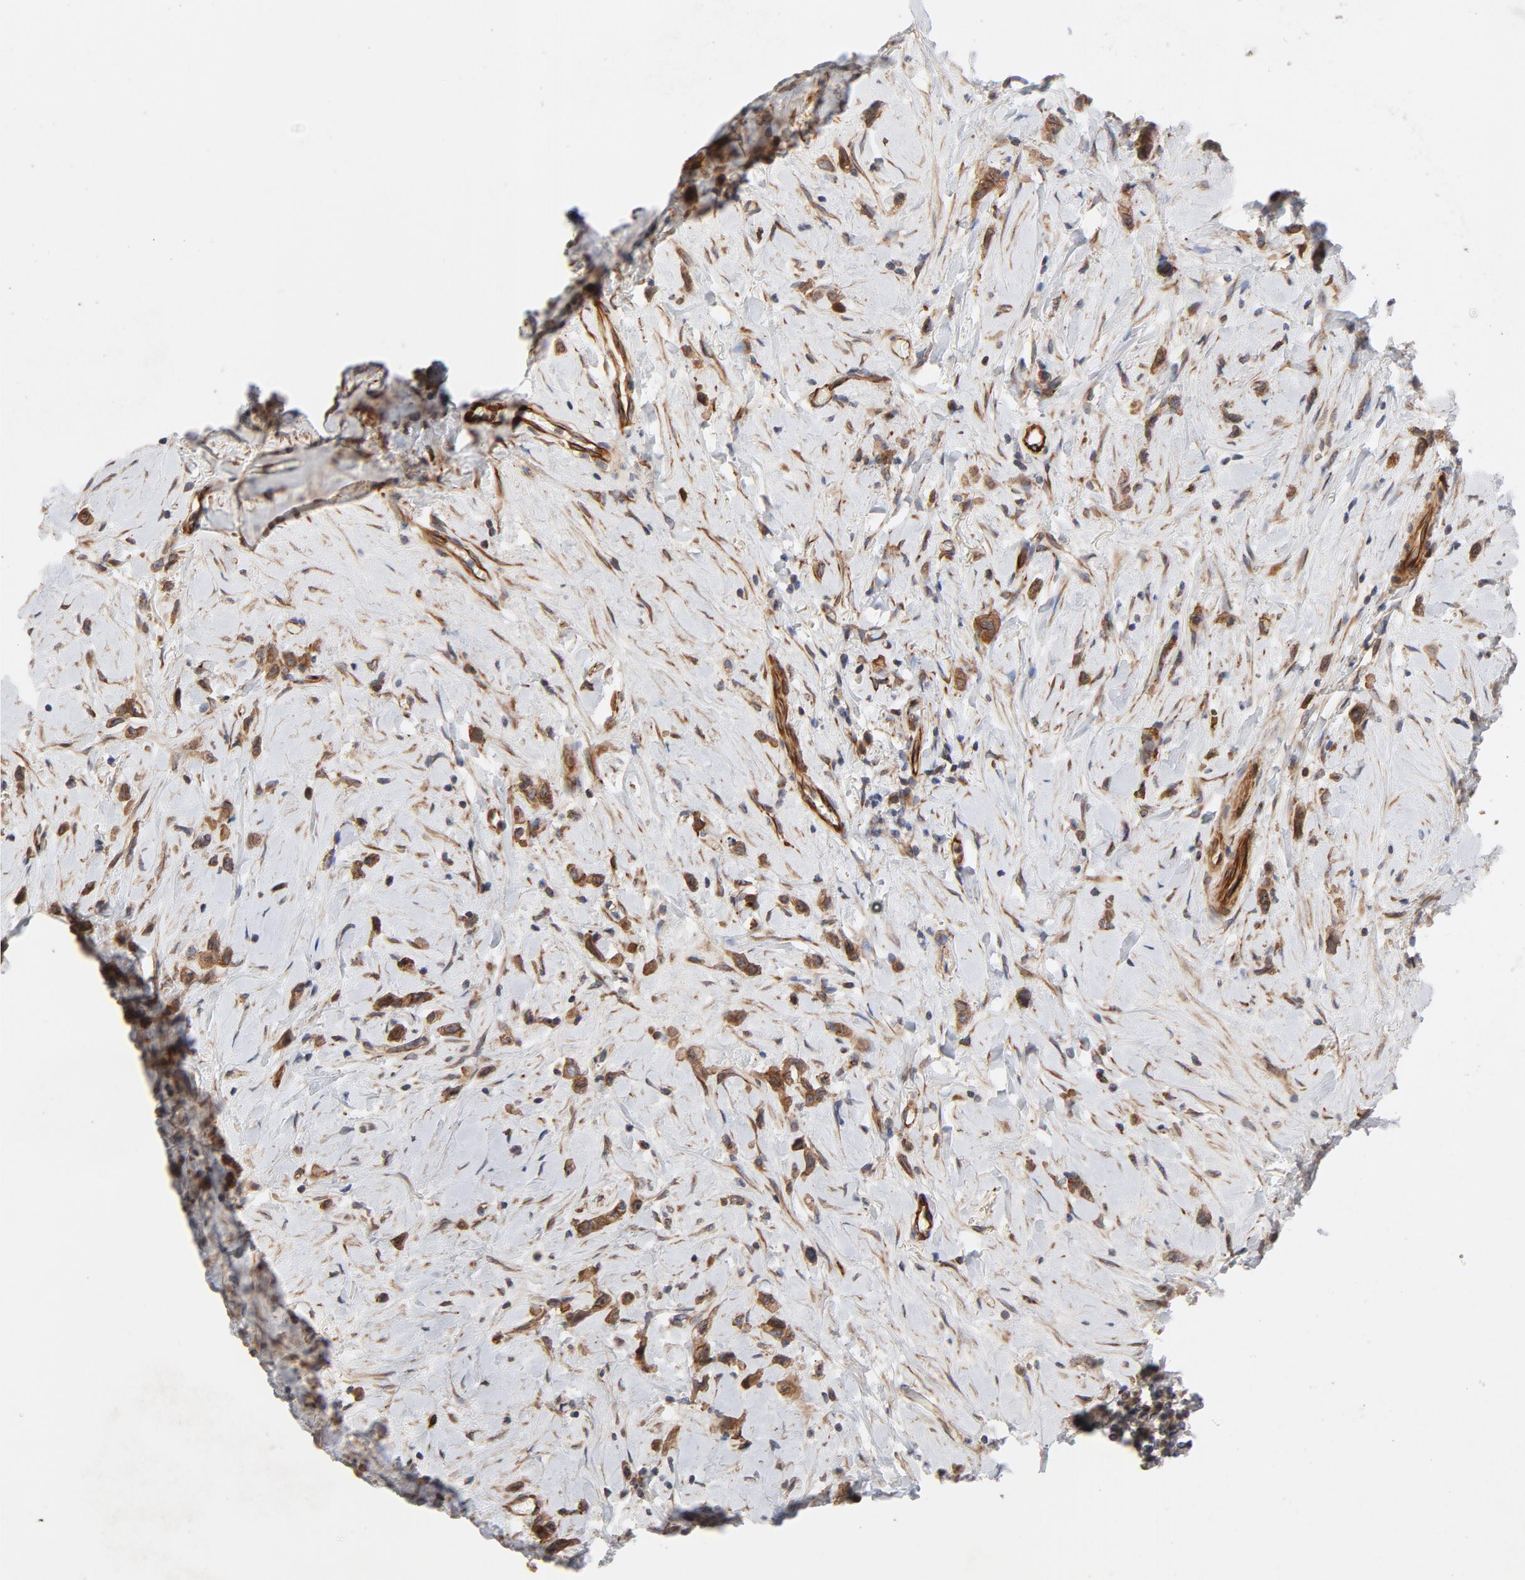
{"staining": {"intensity": "moderate", "quantity": ">75%", "location": "cytoplasmic/membranous"}, "tissue": "stomach cancer", "cell_type": "Tumor cells", "image_type": "cancer", "snomed": [{"axis": "morphology", "description": "Normal tissue, NOS"}, {"axis": "morphology", "description": "Adenocarcinoma, NOS"}, {"axis": "morphology", "description": "Adenocarcinoma, High grade"}, {"axis": "topography", "description": "Stomach, upper"}, {"axis": "topography", "description": "Stomach"}], "caption": "Adenocarcinoma (stomach) stained with a brown dye displays moderate cytoplasmic/membranous positive positivity in approximately >75% of tumor cells.", "gene": "DNAAF2", "patient": {"sex": "female", "age": 65}}